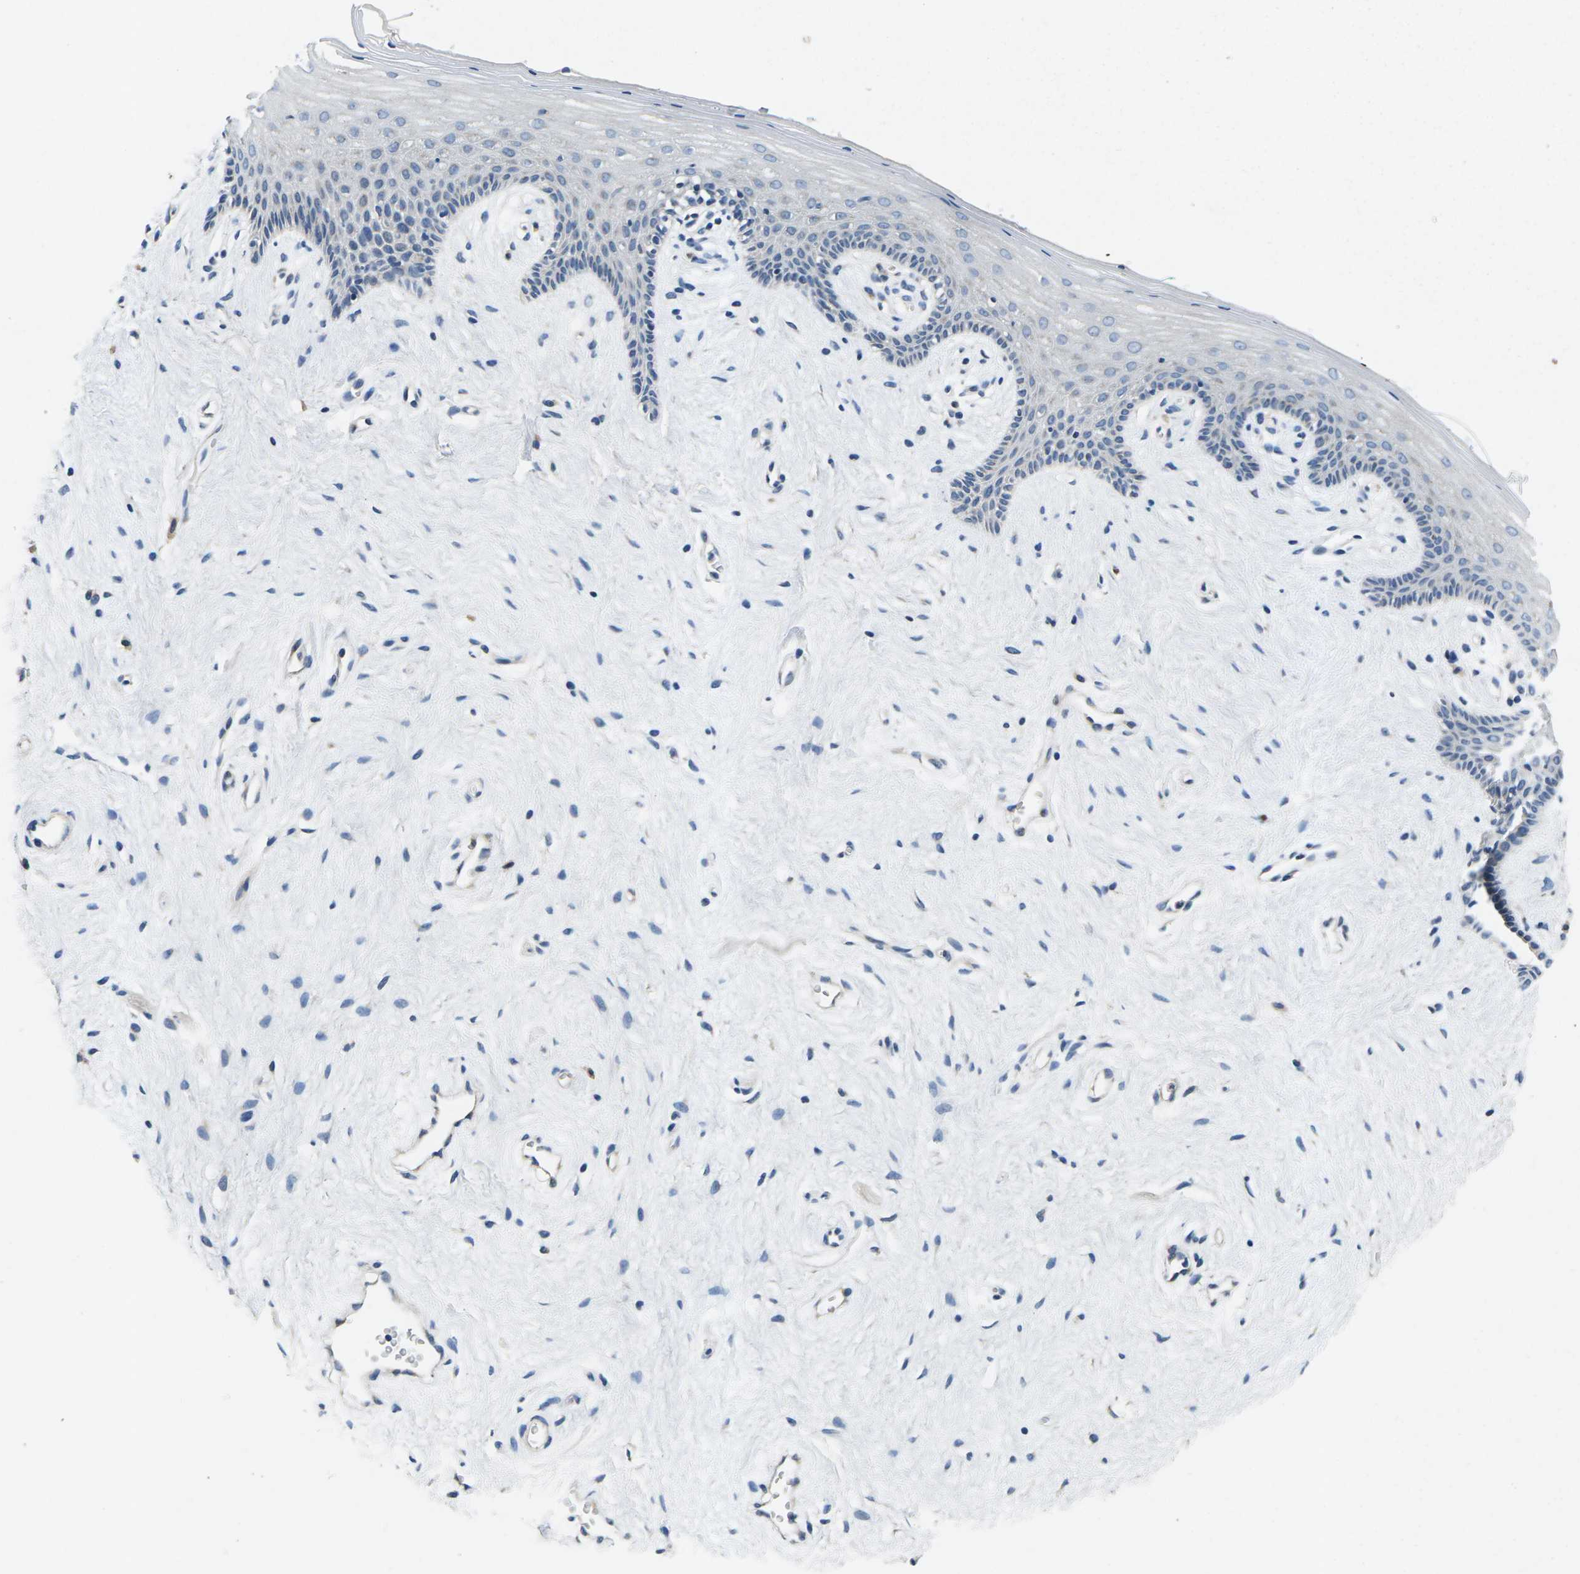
{"staining": {"intensity": "negative", "quantity": "none", "location": "none"}, "tissue": "vagina", "cell_type": "Squamous epithelial cells", "image_type": "normal", "snomed": [{"axis": "morphology", "description": "Normal tissue, NOS"}, {"axis": "topography", "description": "Vagina"}], "caption": "A micrograph of vagina stained for a protein demonstrates no brown staining in squamous epithelial cells.", "gene": "ERGIC3", "patient": {"sex": "female", "age": 44}}